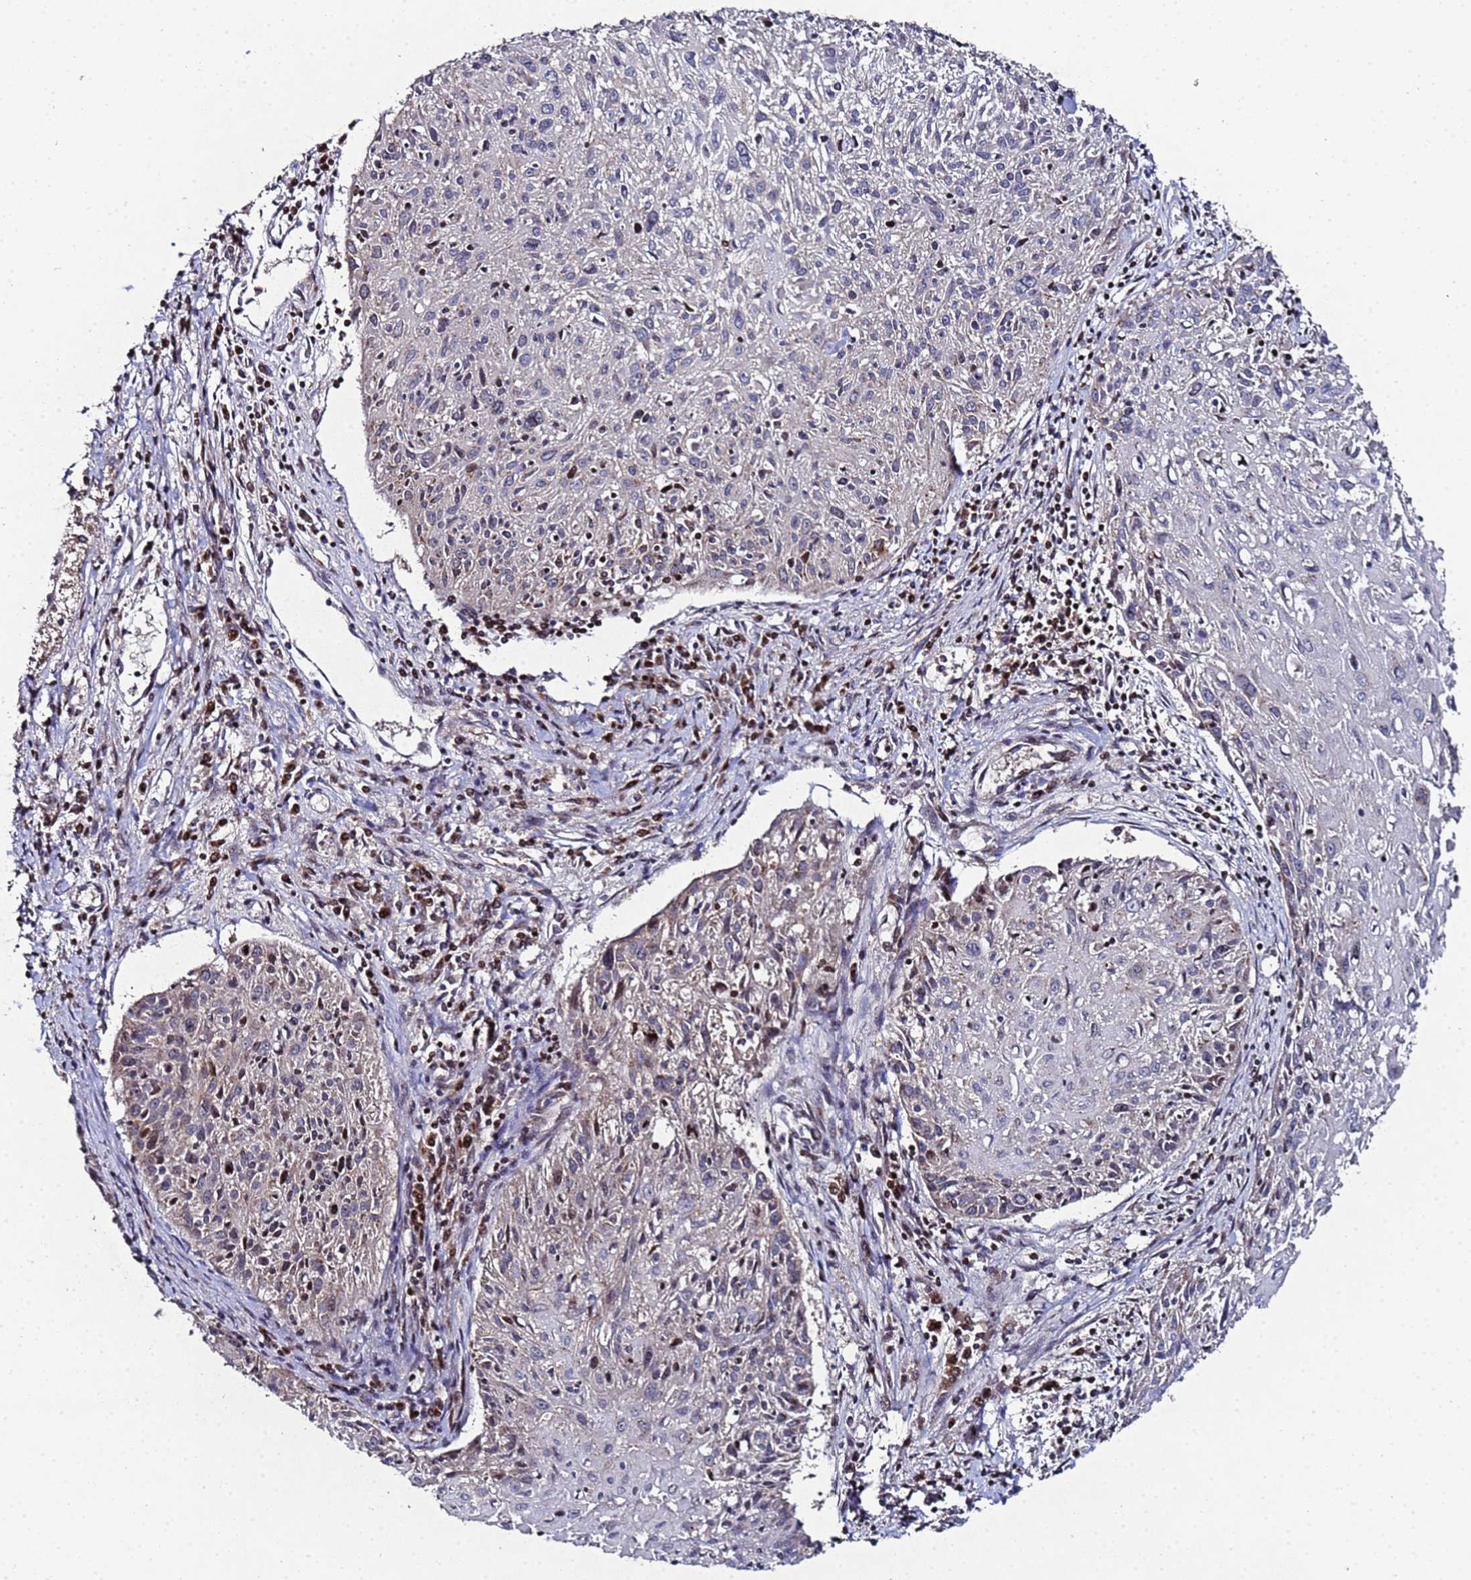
{"staining": {"intensity": "weak", "quantity": "<25%", "location": "cytoplasmic/membranous"}, "tissue": "cervical cancer", "cell_type": "Tumor cells", "image_type": "cancer", "snomed": [{"axis": "morphology", "description": "Squamous cell carcinoma, NOS"}, {"axis": "topography", "description": "Cervix"}], "caption": "The image displays no significant expression in tumor cells of cervical cancer (squamous cell carcinoma).", "gene": "NSUN6", "patient": {"sex": "female", "age": 51}}